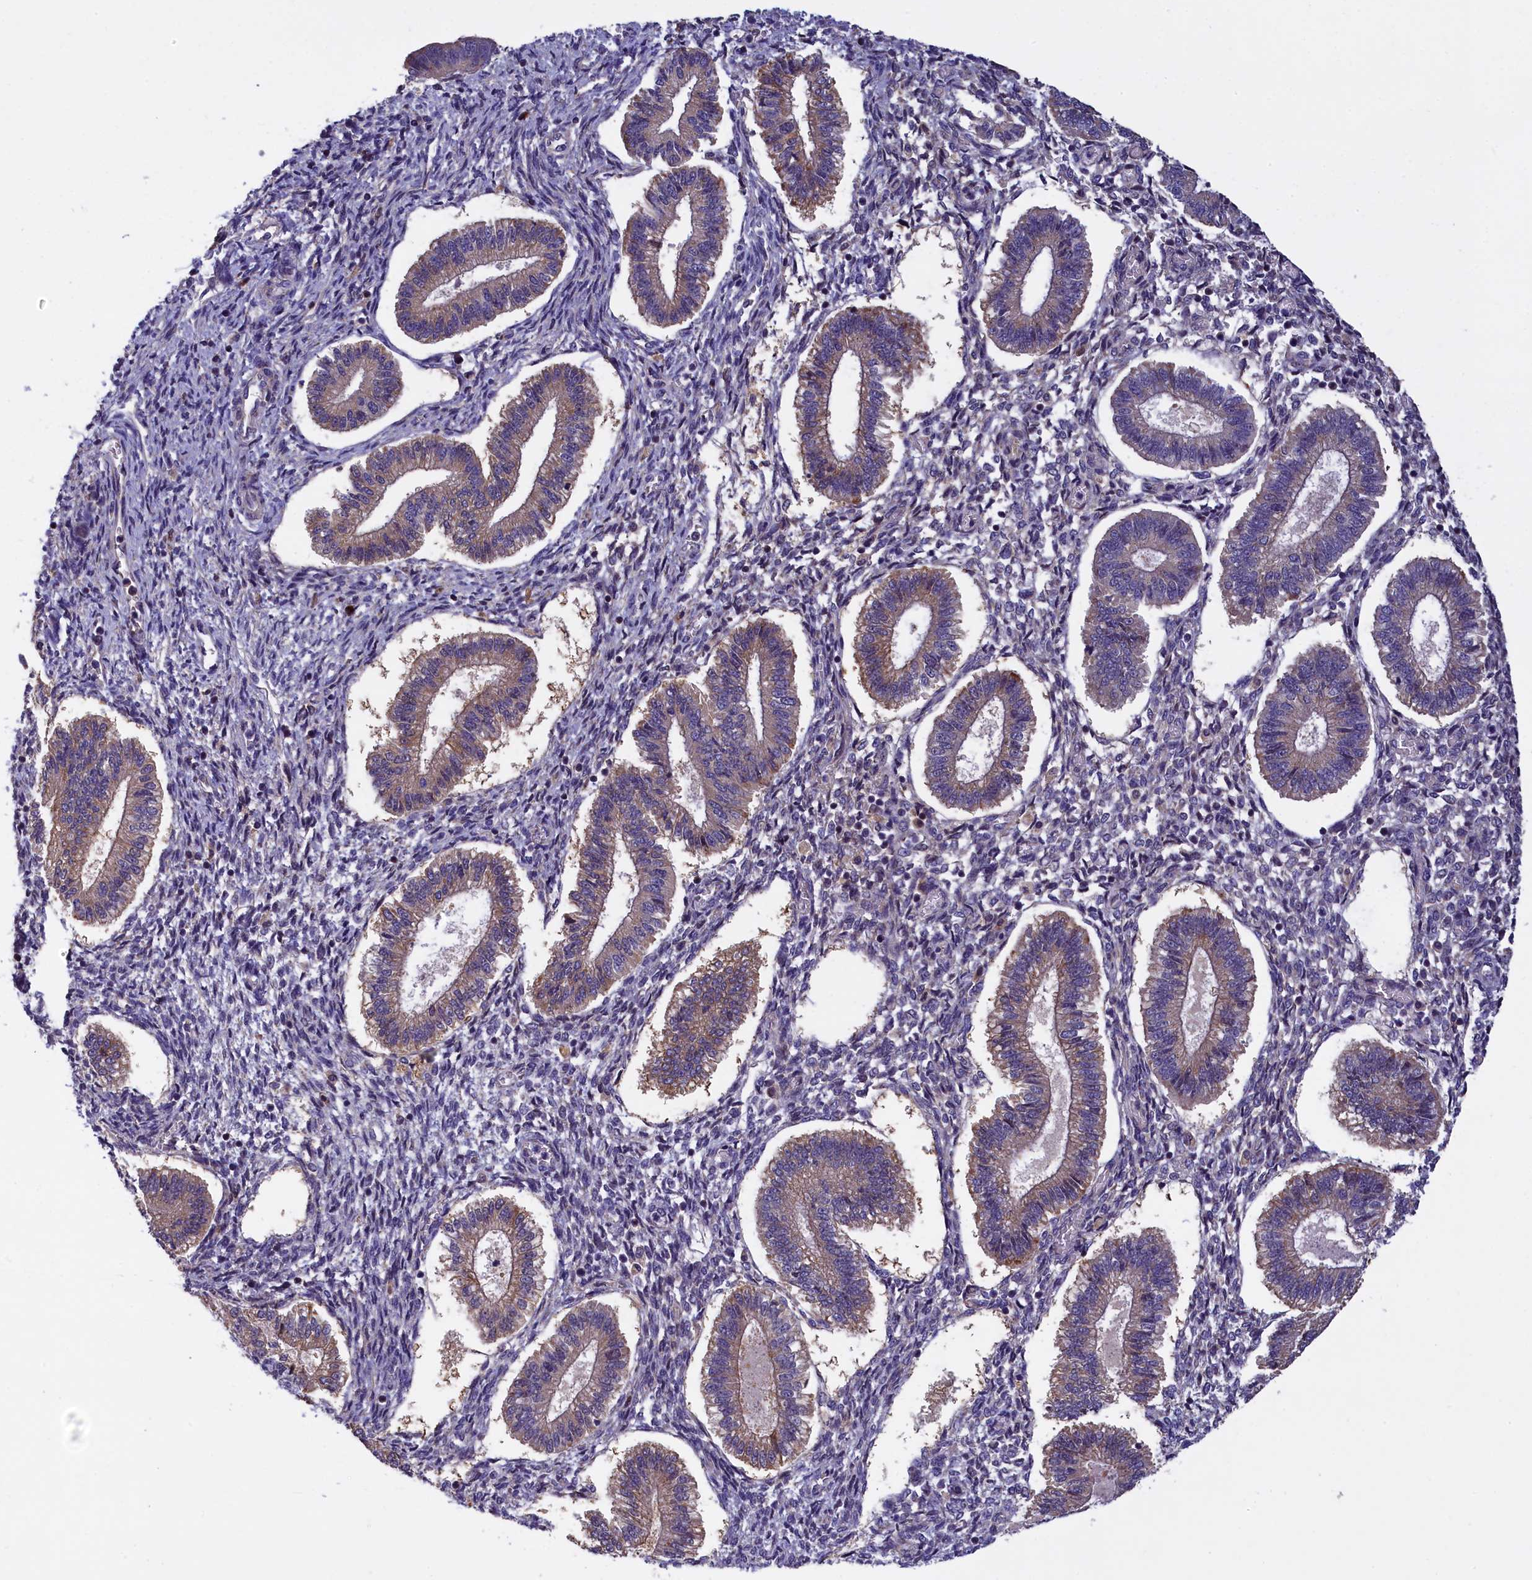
{"staining": {"intensity": "negative", "quantity": "none", "location": "none"}, "tissue": "endometrium", "cell_type": "Cells in endometrial stroma", "image_type": "normal", "snomed": [{"axis": "morphology", "description": "Normal tissue, NOS"}, {"axis": "topography", "description": "Endometrium"}], "caption": "Endometrium was stained to show a protein in brown. There is no significant positivity in cells in endometrial stroma.", "gene": "NAIP", "patient": {"sex": "female", "age": 25}}